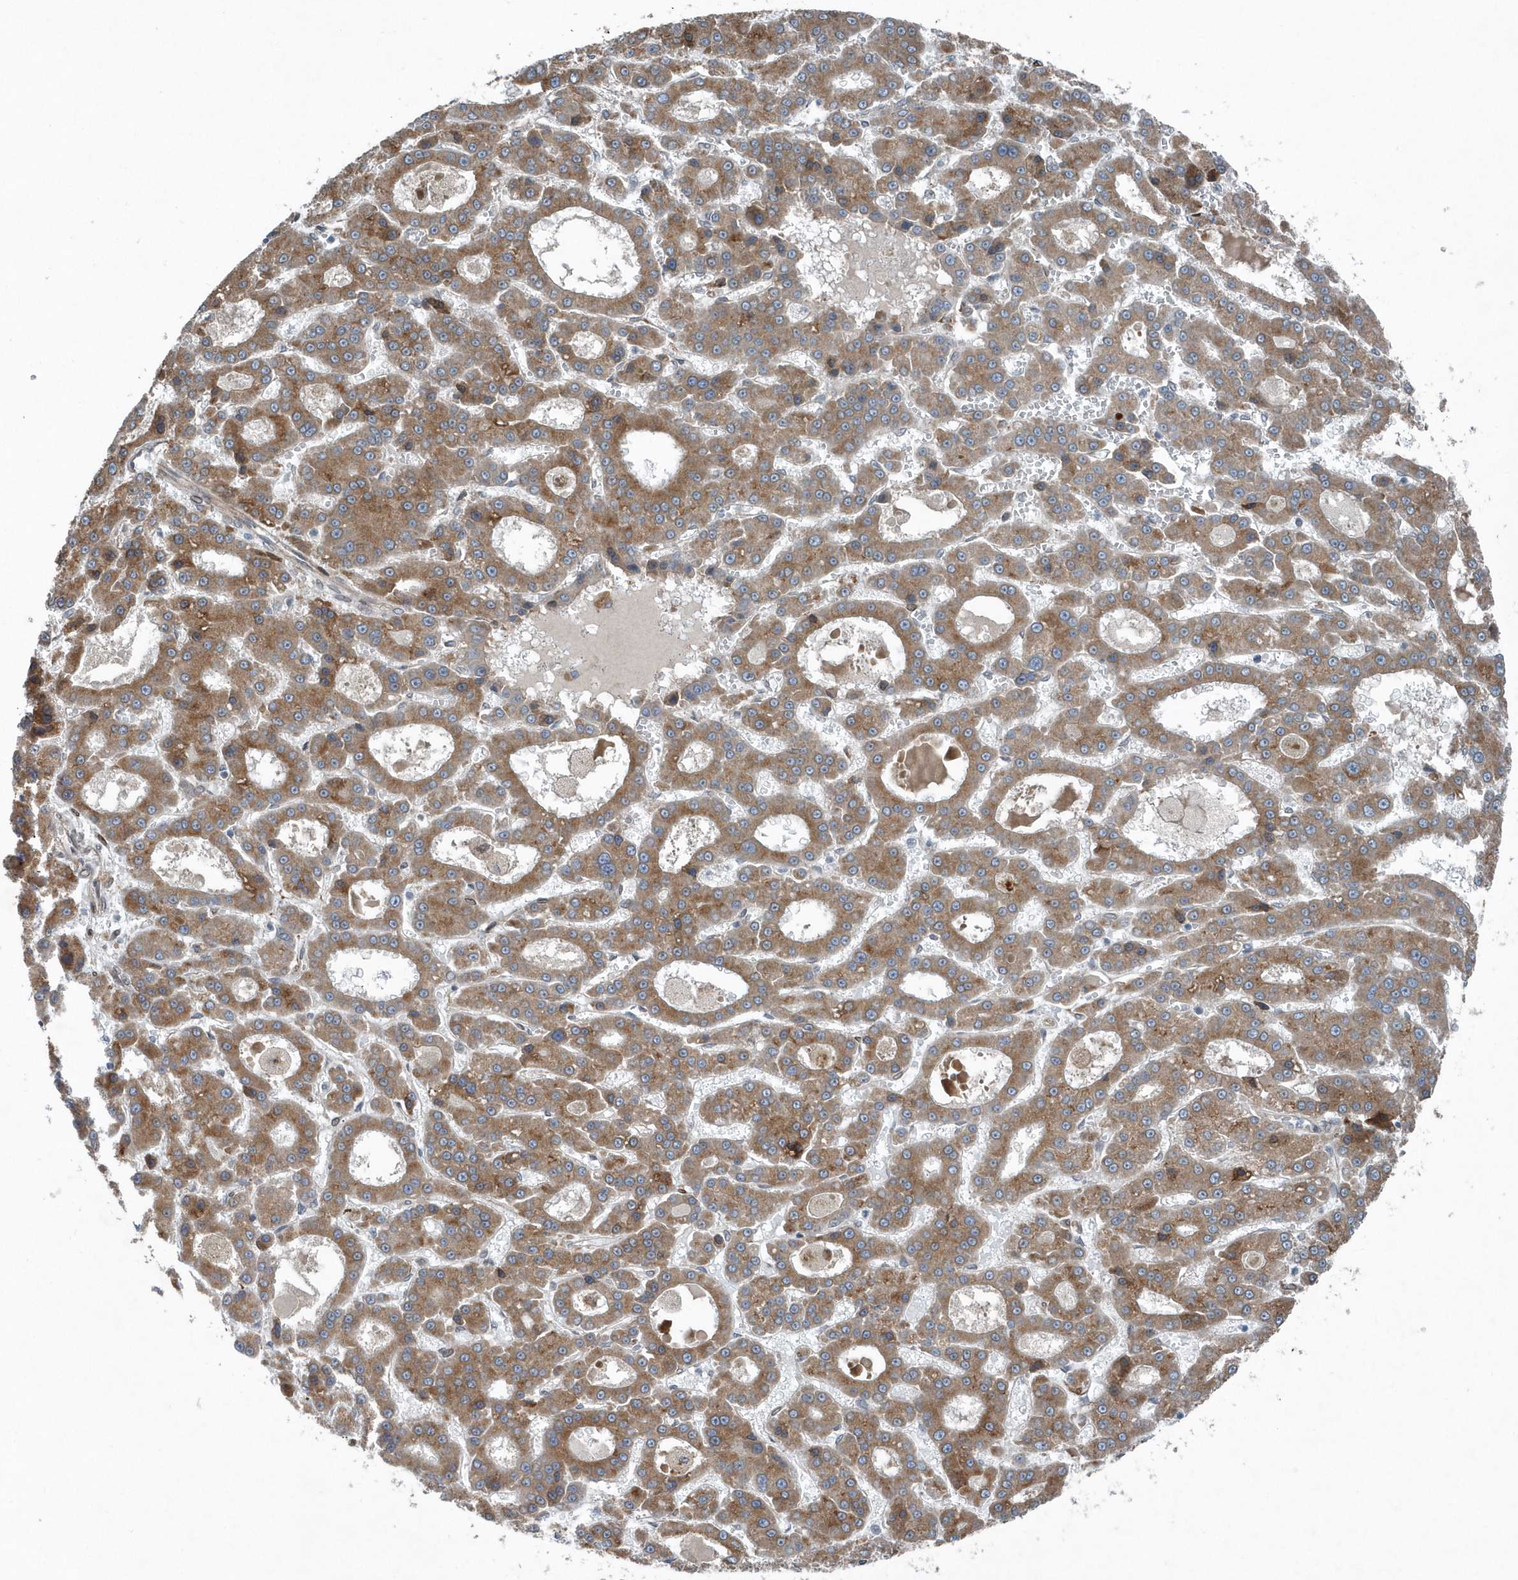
{"staining": {"intensity": "moderate", "quantity": ">75%", "location": "cytoplasmic/membranous"}, "tissue": "liver cancer", "cell_type": "Tumor cells", "image_type": "cancer", "snomed": [{"axis": "morphology", "description": "Carcinoma, Hepatocellular, NOS"}, {"axis": "topography", "description": "Liver"}], "caption": "Hepatocellular carcinoma (liver) stained with a protein marker displays moderate staining in tumor cells.", "gene": "MCC", "patient": {"sex": "male", "age": 70}}